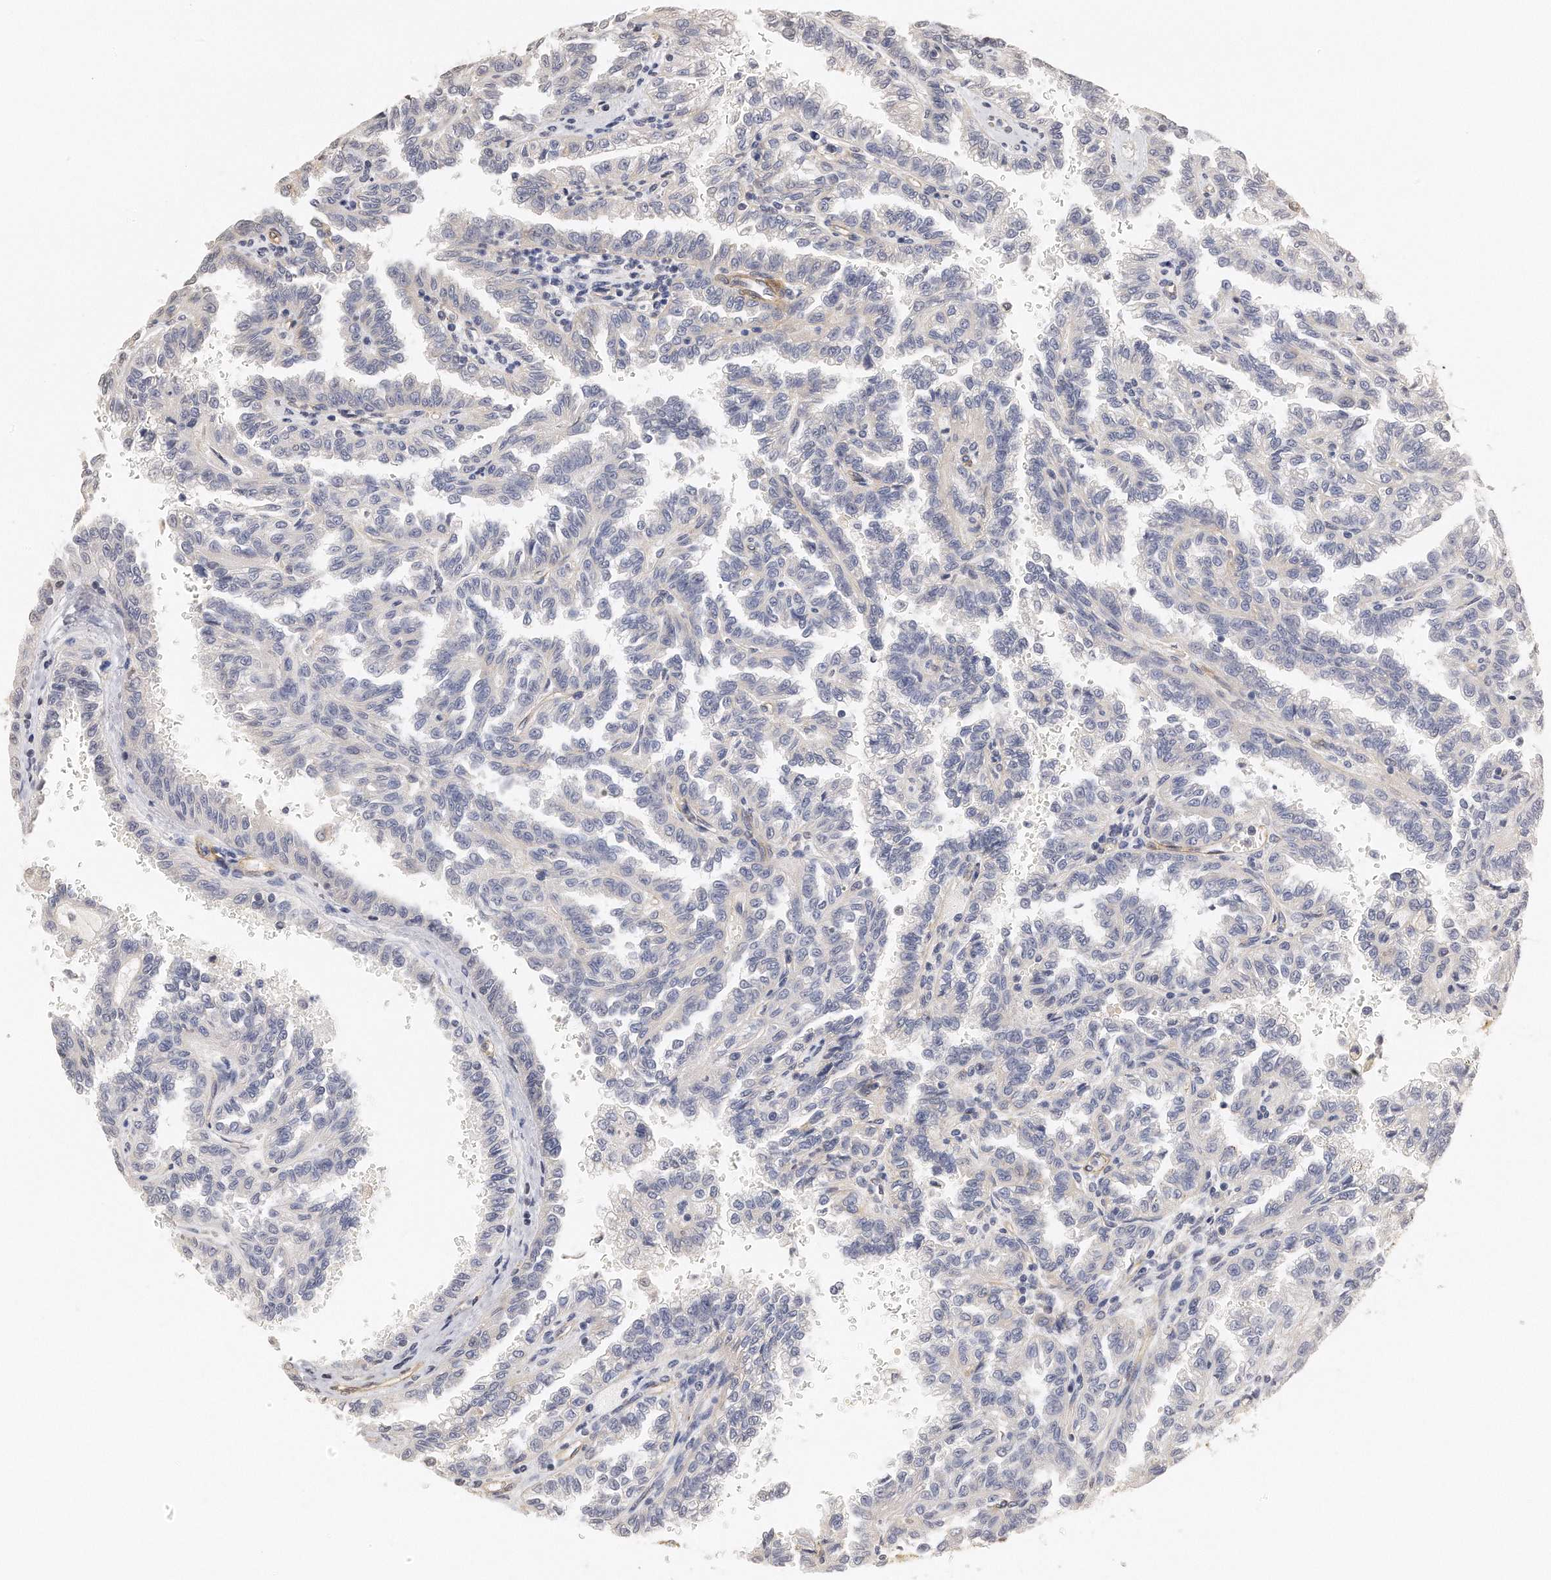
{"staining": {"intensity": "moderate", "quantity": "<25%", "location": "cytoplasmic/membranous"}, "tissue": "renal cancer", "cell_type": "Tumor cells", "image_type": "cancer", "snomed": [{"axis": "morphology", "description": "Inflammation, NOS"}, {"axis": "morphology", "description": "Adenocarcinoma, NOS"}, {"axis": "topography", "description": "Kidney"}], "caption": "Human renal cancer (adenocarcinoma) stained with a protein marker exhibits moderate staining in tumor cells.", "gene": "CHST7", "patient": {"sex": "male", "age": 68}}